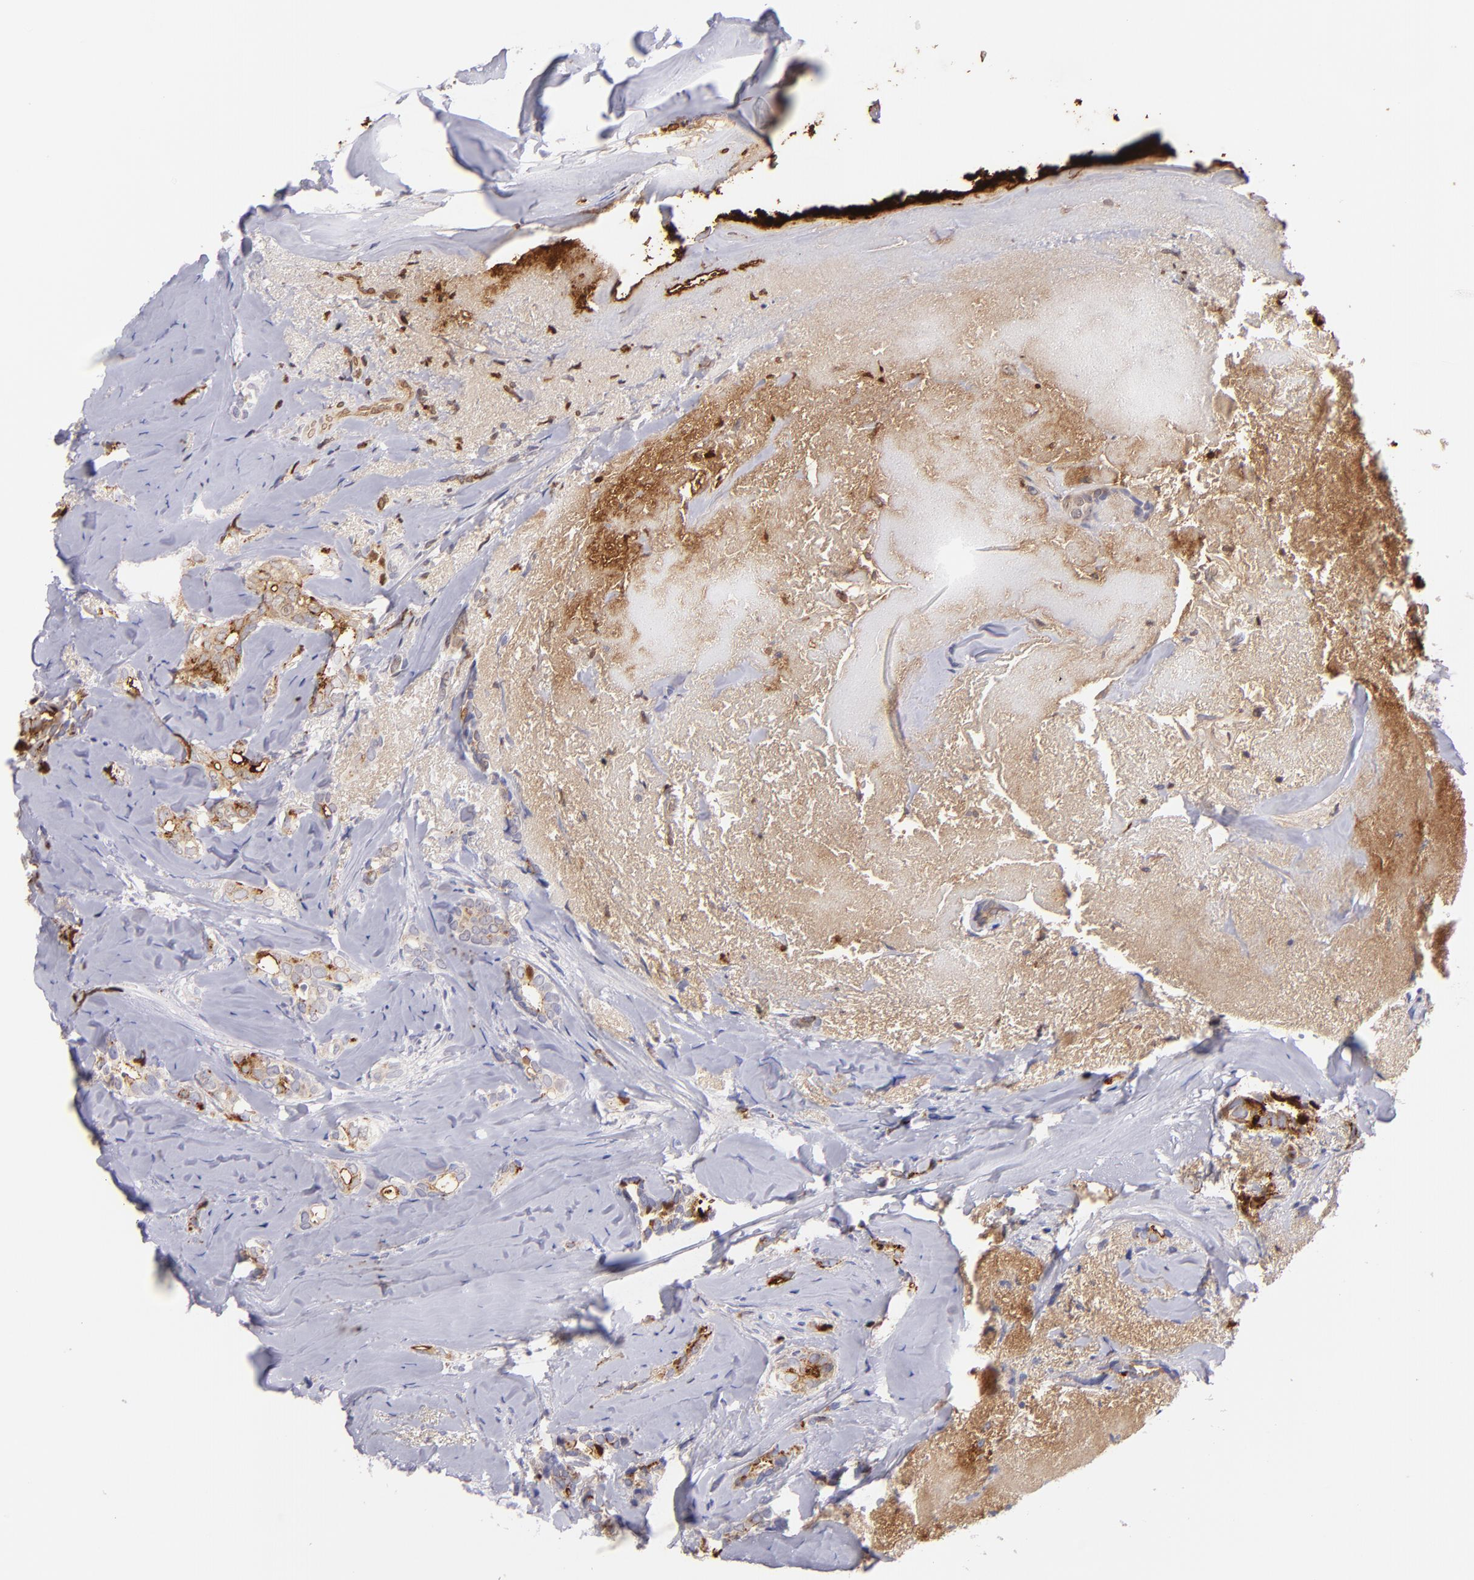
{"staining": {"intensity": "moderate", "quantity": ">75%", "location": "cytoplasmic/membranous"}, "tissue": "breast cancer", "cell_type": "Tumor cells", "image_type": "cancer", "snomed": [{"axis": "morphology", "description": "Duct carcinoma"}, {"axis": "topography", "description": "Breast"}], "caption": "Brown immunohistochemical staining in breast cancer demonstrates moderate cytoplasmic/membranous expression in about >75% of tumor cells.", "gene": "PIP", "patient": {"sex": "female", "age": 54}}